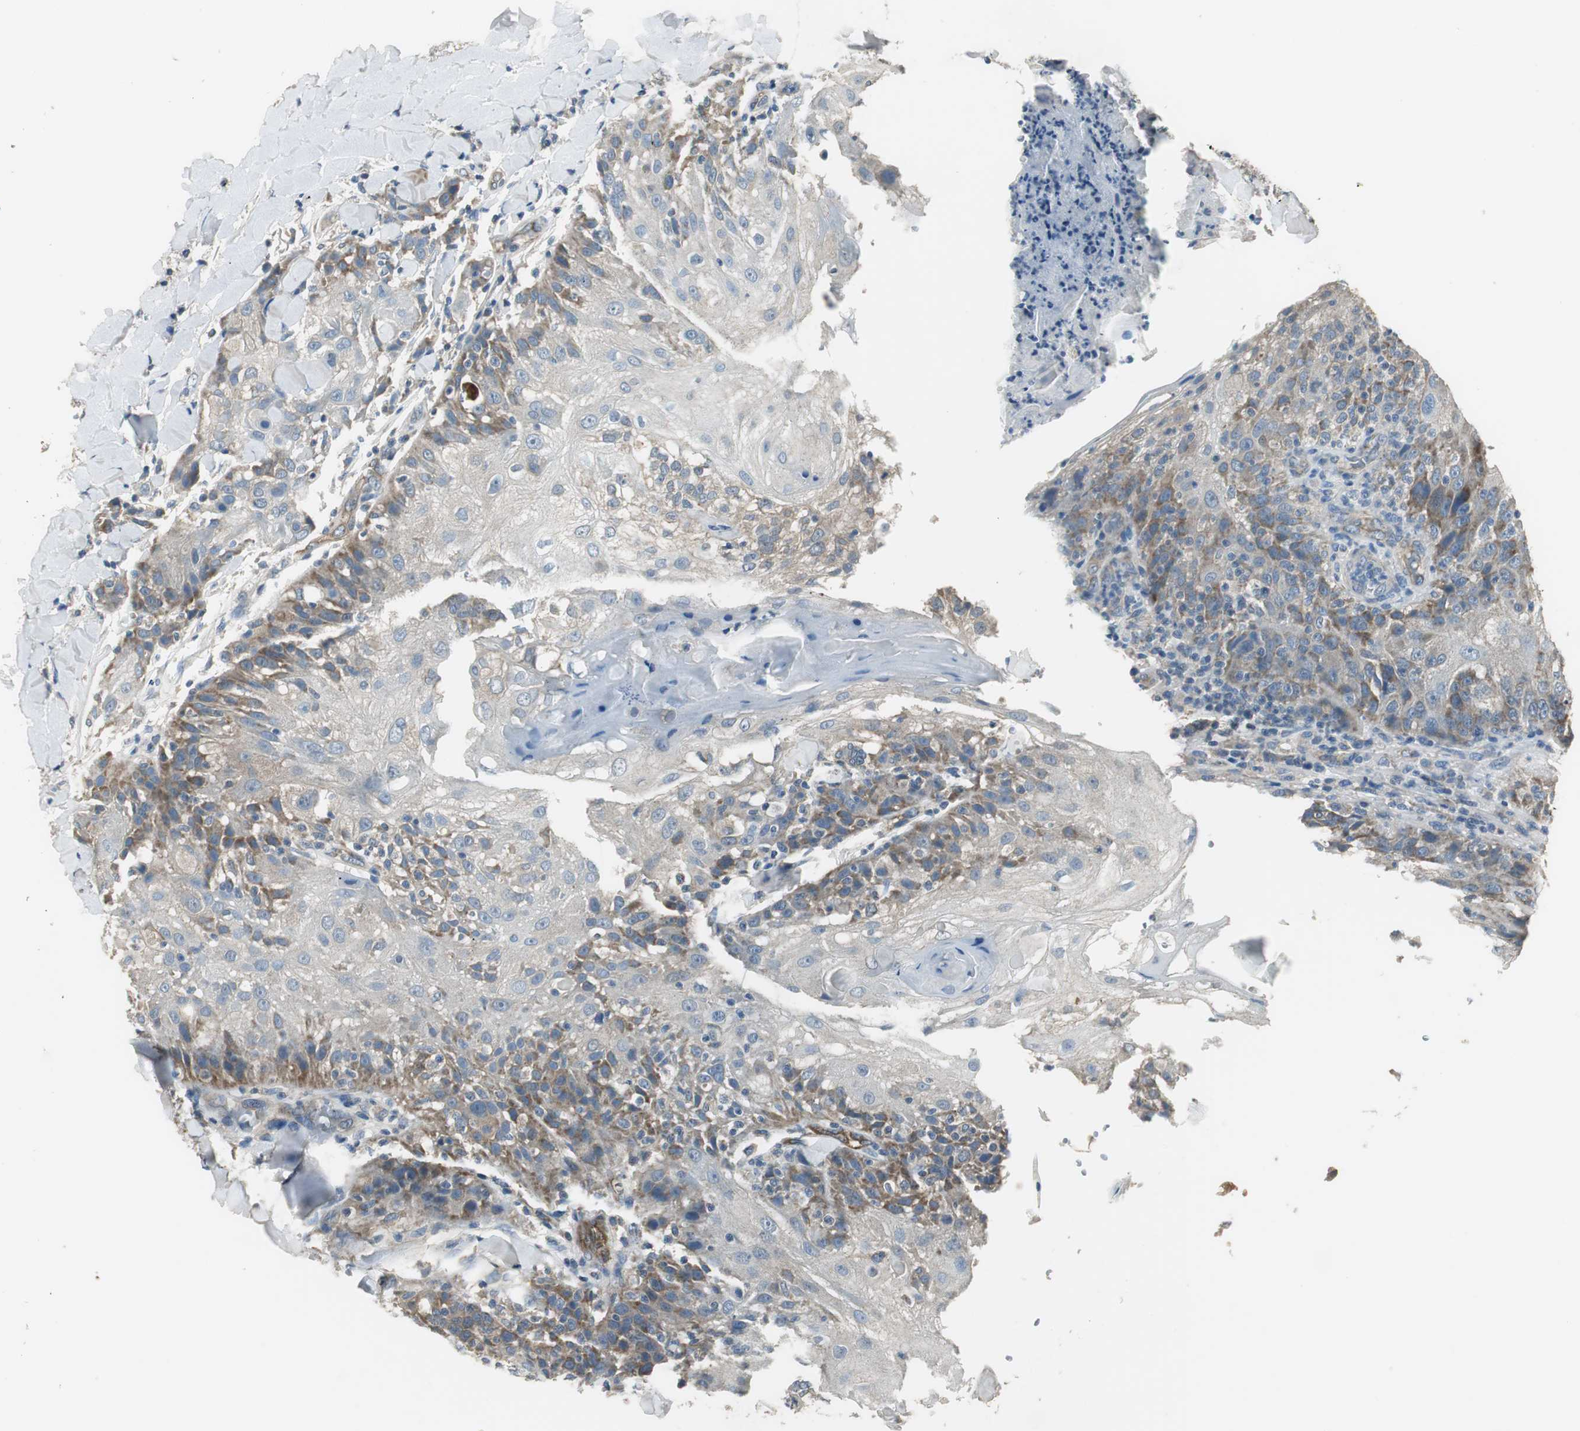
{"staining": {"intensity": "moderate", "quantity": "25%-75%", "location": "cytoplasmic/membranous"}, "tissue": "skin cancer", "cell_type": "Tumor cells", "image_type": "cancer", "snomed": [{"axis": "morphology", "description": "Normal tissue, NOS"}, {"axis": "morphology", "description": "Squamous cell carcinoma, NOS"}, {"axis": "topography", "description": "Skin"}], "caption": "Brown immunohistochemical staining in squamous cell carcinoma (skin) displays moderate cytoplasmic/membranous positivity in approximately 25%-75% of tumor cells.", "gene": "MSTO1", "patient": {"sex": "female", "age": 83}}